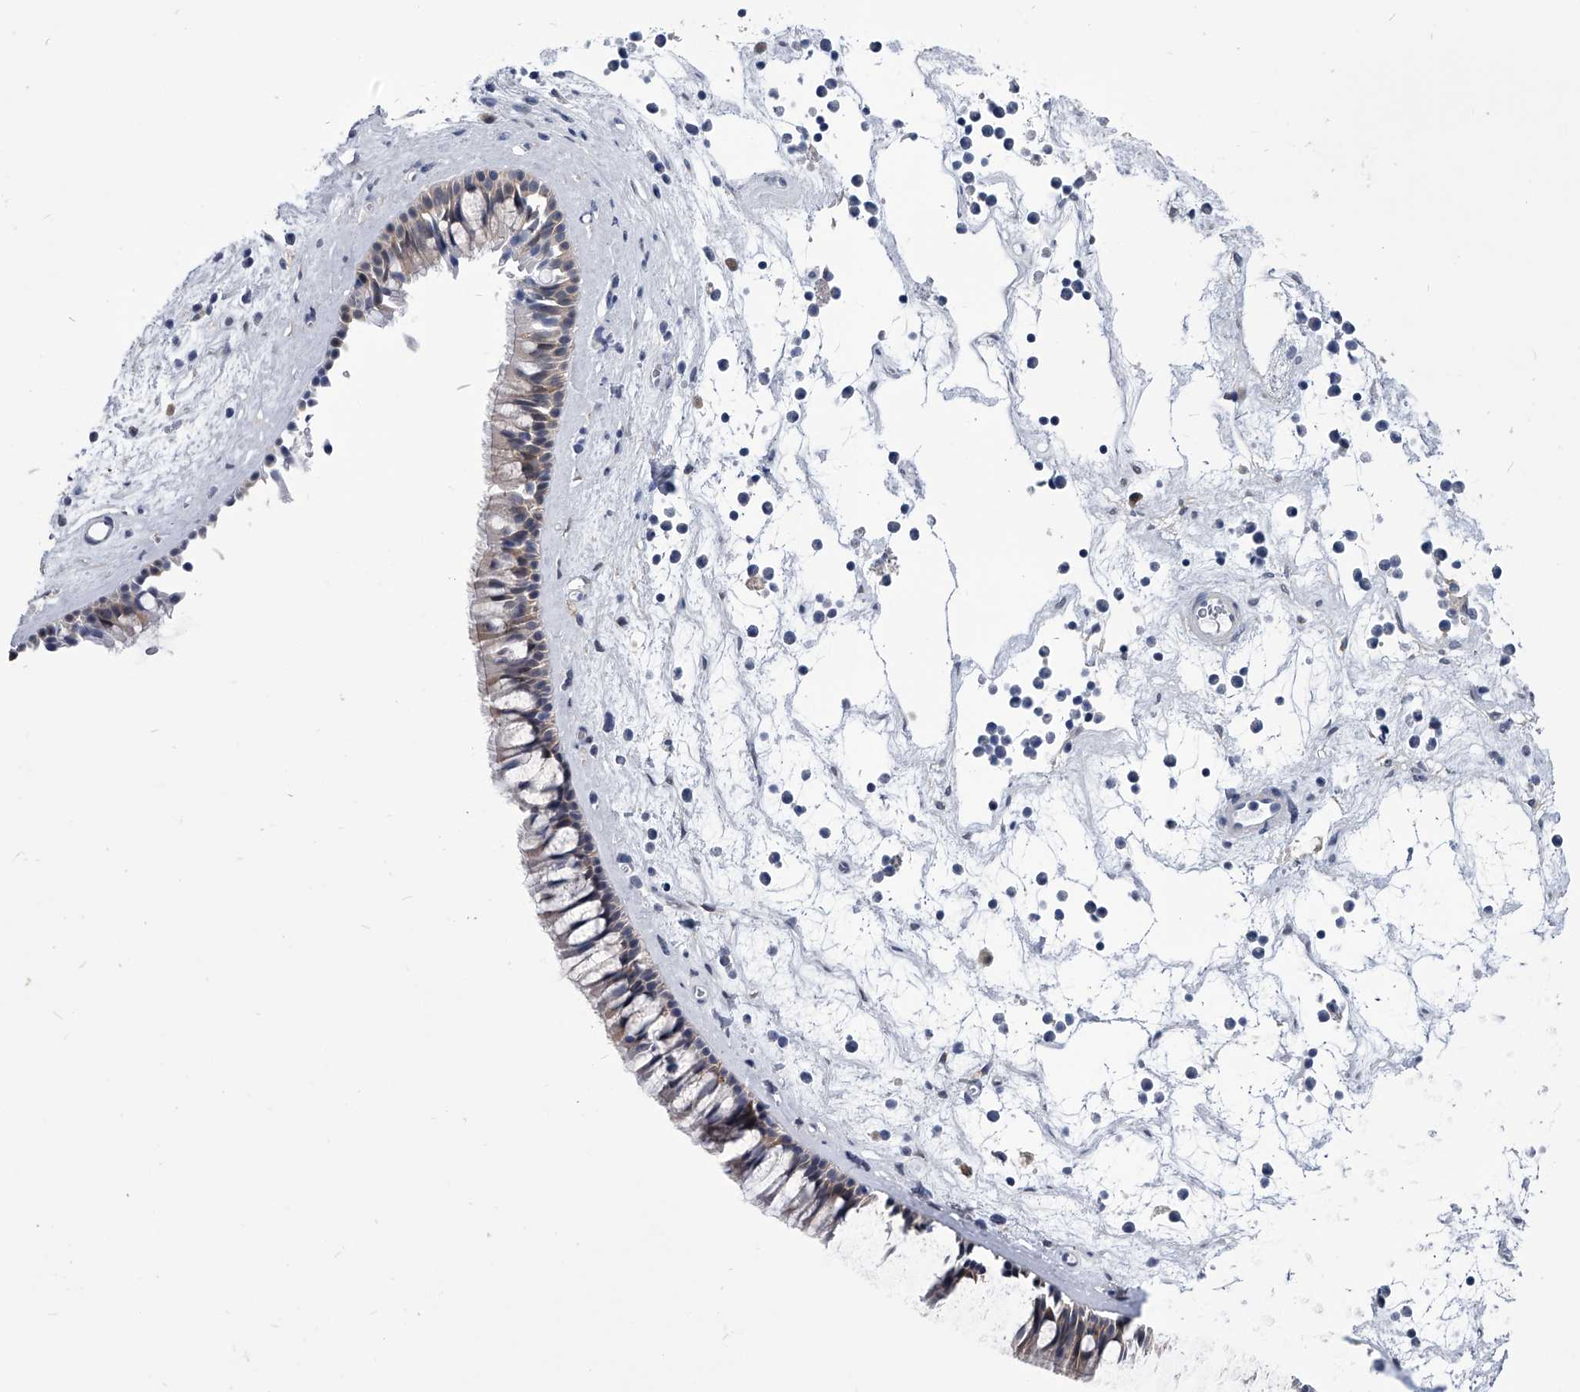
{"staining": {"intensity": "weak", "quantity": "<25%", "location": "cytoplasmic/membranous"}, "tissue": "nasopharynx", "cell_type": "Respiratory epithelial cells", "image_type": "normal", "snomed": [{"axis": "morphology", "description": "Normal tissue, NOS"}, {"axis": "topography", "description": "Nasopharynx"}], "caption": "Human nasopharynx stained for a protein using immunohistochemistry exhibits no staining in respiratory epithelial cells.", "gene": "PDXK", "patient": {"sex": "male", "age": 64}}